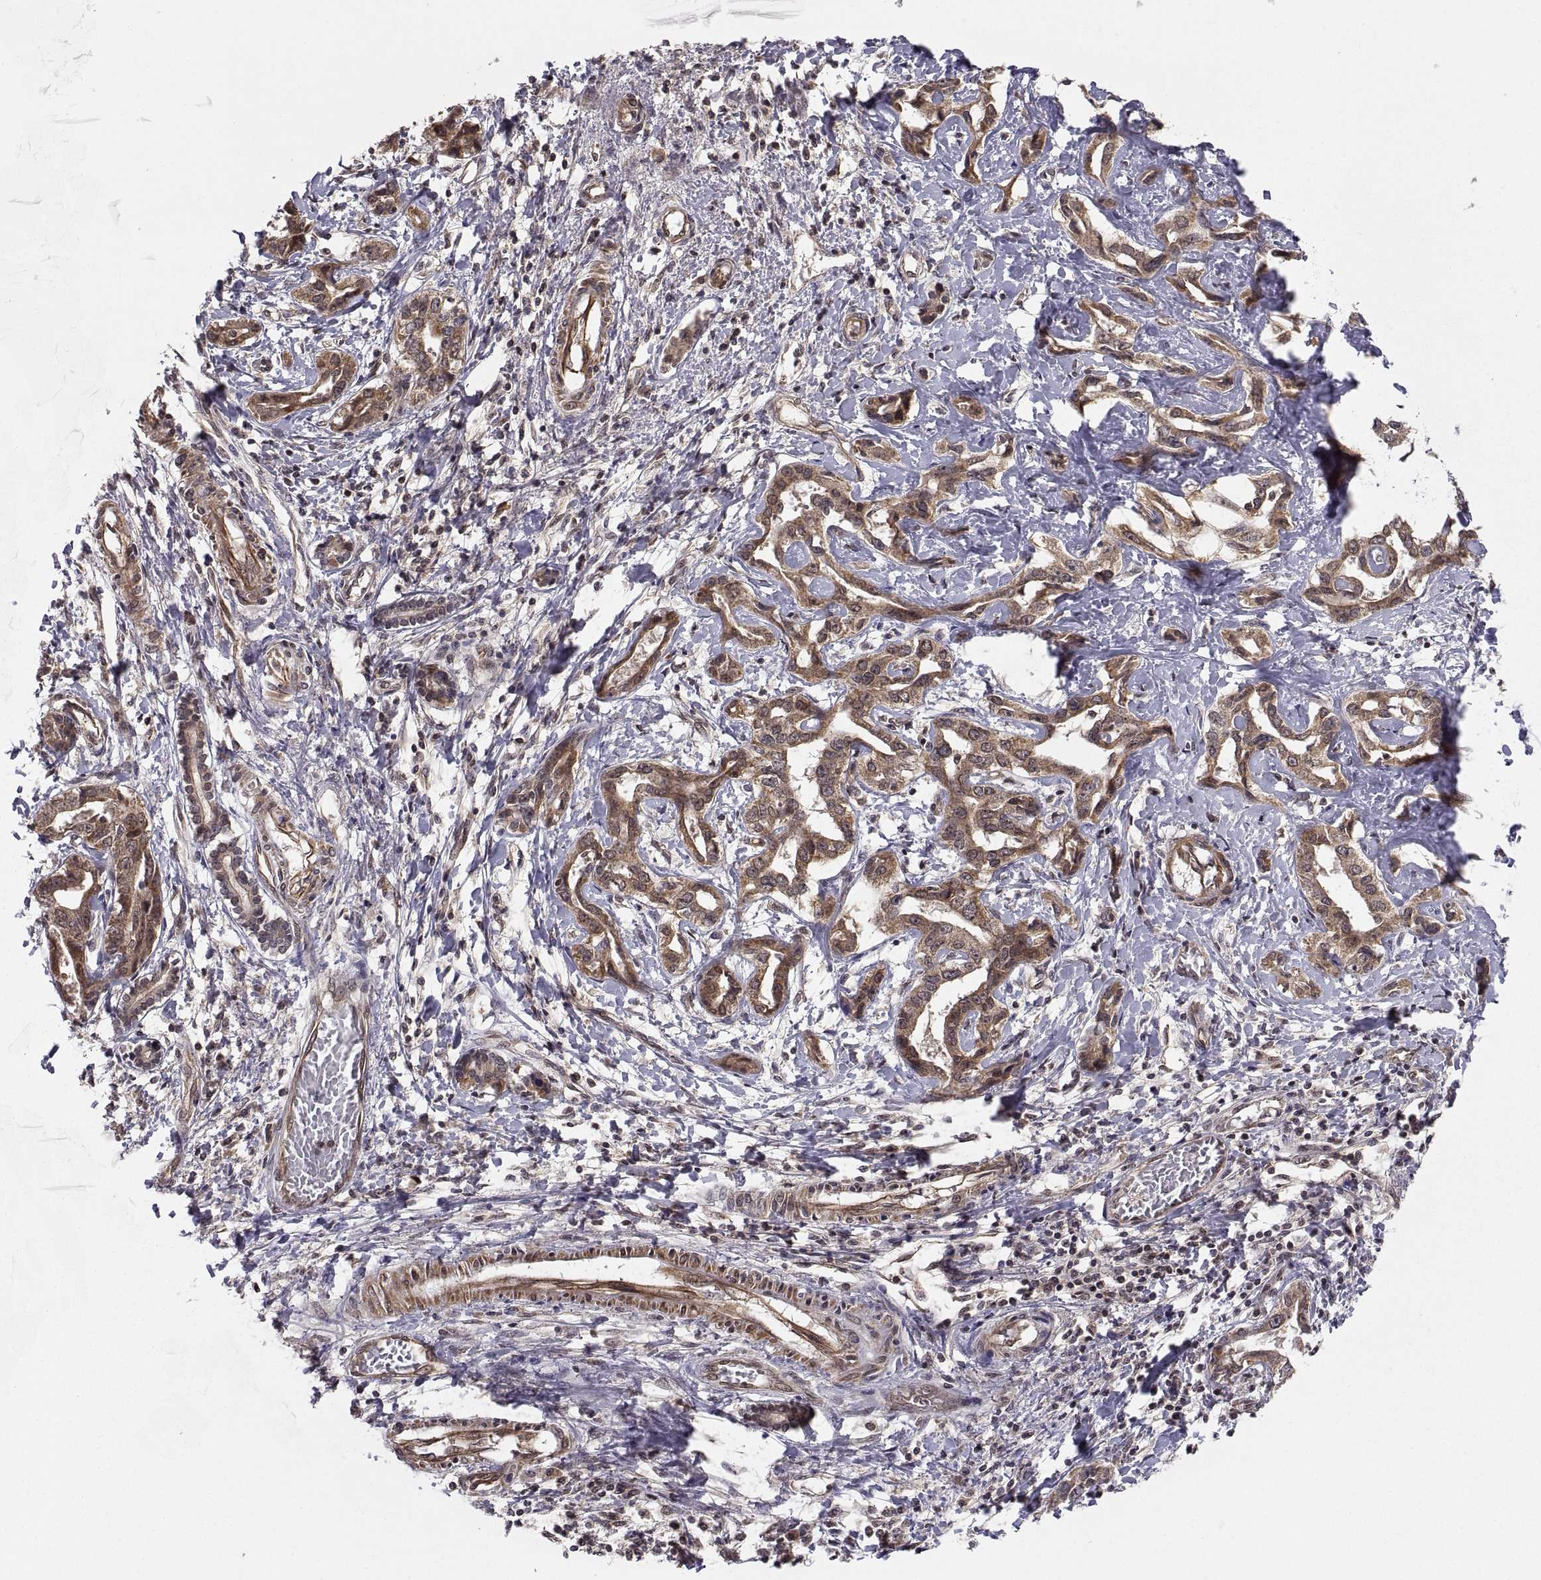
{"staining": {"intensity": "moderate", "quantity": ">75%", "location": "cytoplasmic/membranous"}, "tissue": "liver cancer", "cell_type": "Tumor cells", "image_type": "cancer", "snomed": [{"axis": "morphology", "description": "Cholangiocarcinoma"}, {"axis": "topography", "description": "Liver"}], "caption": "Immunohistochemistry (IHC) (DAB (3,3'-diaminobenzidine)) staining of liver cancer (cholangiocarcinoma) displays moderate cytoplasmic/membranous protein expression in approximately >75% of tumor cells.", "gene": "ABL2", "patient": {"sex": "male", "age": 59}}